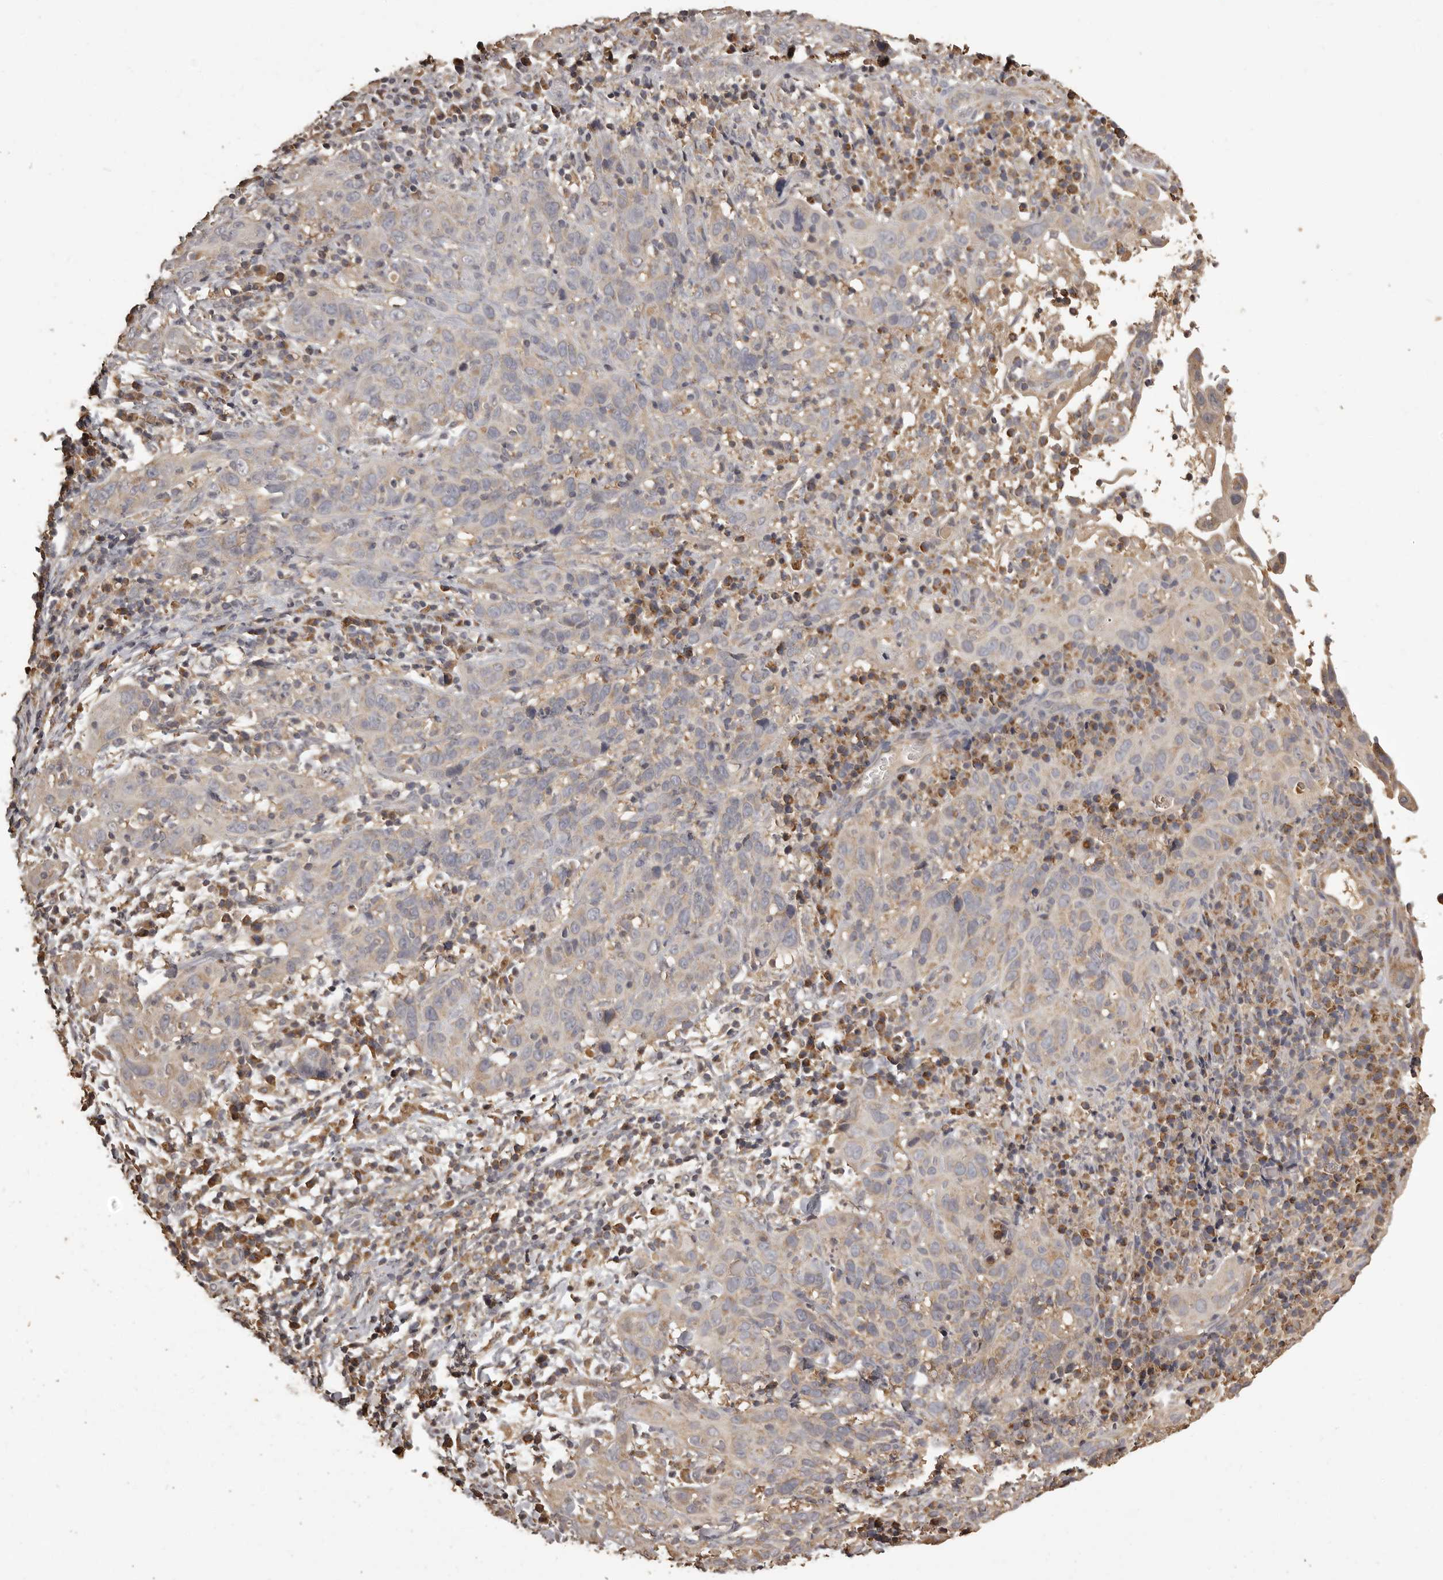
{"staining": {"intensity": "weak", "quantity": "<25%", "location": "cytoplasmic/membranous"}, "tissue": "cervical cancer", "cell_type": "Tumor cells", "image_type": "cancer", "snomed": [{"axis": "morphology", "description": "Squamous cell carcinoma, NOS"}, {"axis": "topography", "description": "Cervix"}], "caption": "This is an immunohistochemistry image of cervical cancer (squamous cell carcinoma). There is no staining in tumor cells.", "gene": "MGAT5", "patient": {"sex": "female", "age": 46}}